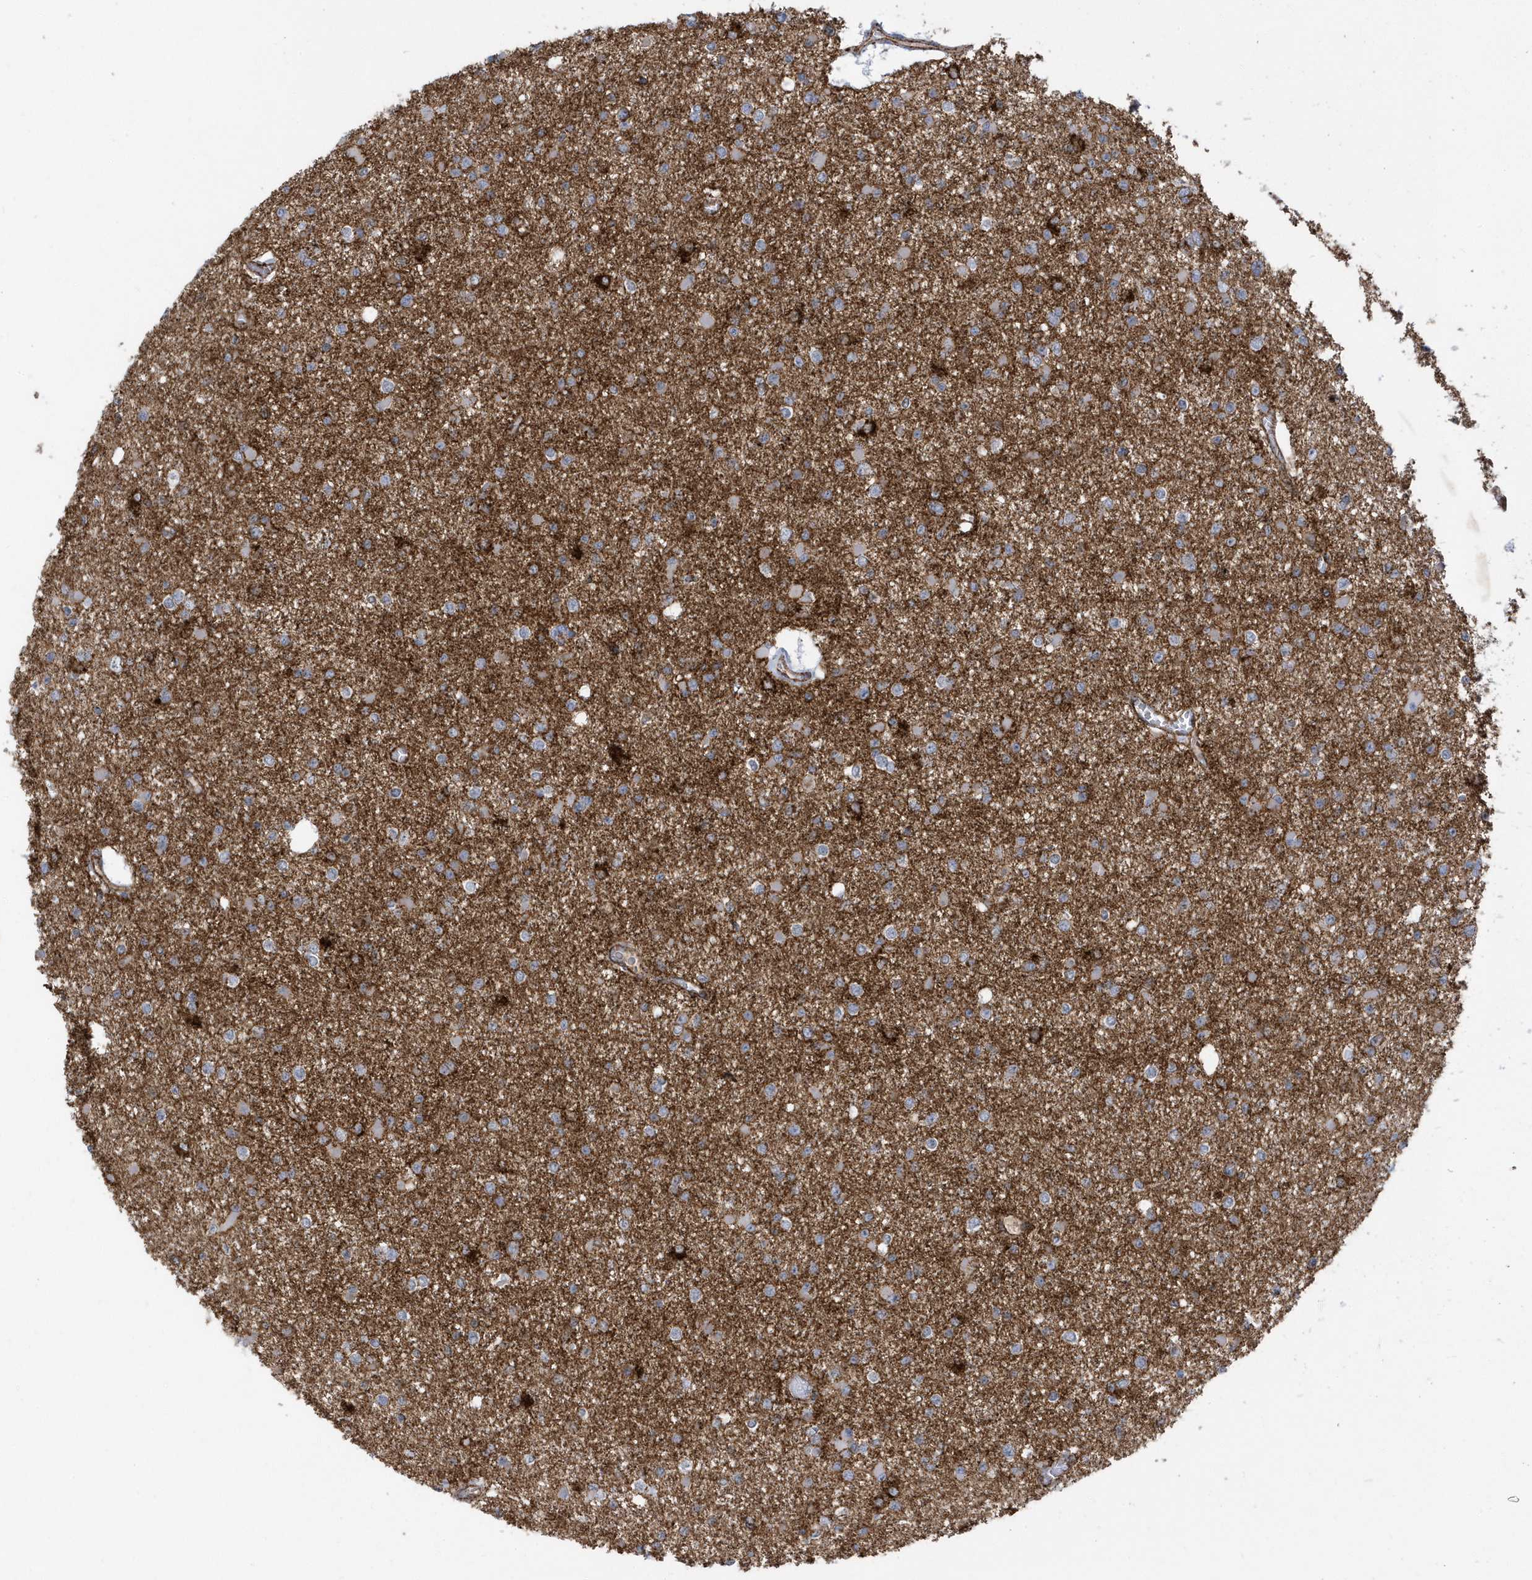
{"staining": {"intensity": "negative", "quantity": "none", "location": "none"}, "tissue": "glioma", "cell_type": "Tumor cells", "image_type": "cancer", "snomed": [{"axis": "morphology", "description": "Glioma, malignant, Low grade"}, {"axis": "topography", "description": "Brain"}], "caption": "This is a image of immunohistochemistry staining of glioma, which shows no staining in tumor cells.", "gene": "HRH4", "patient": {"sex": "female", "age": 22}}